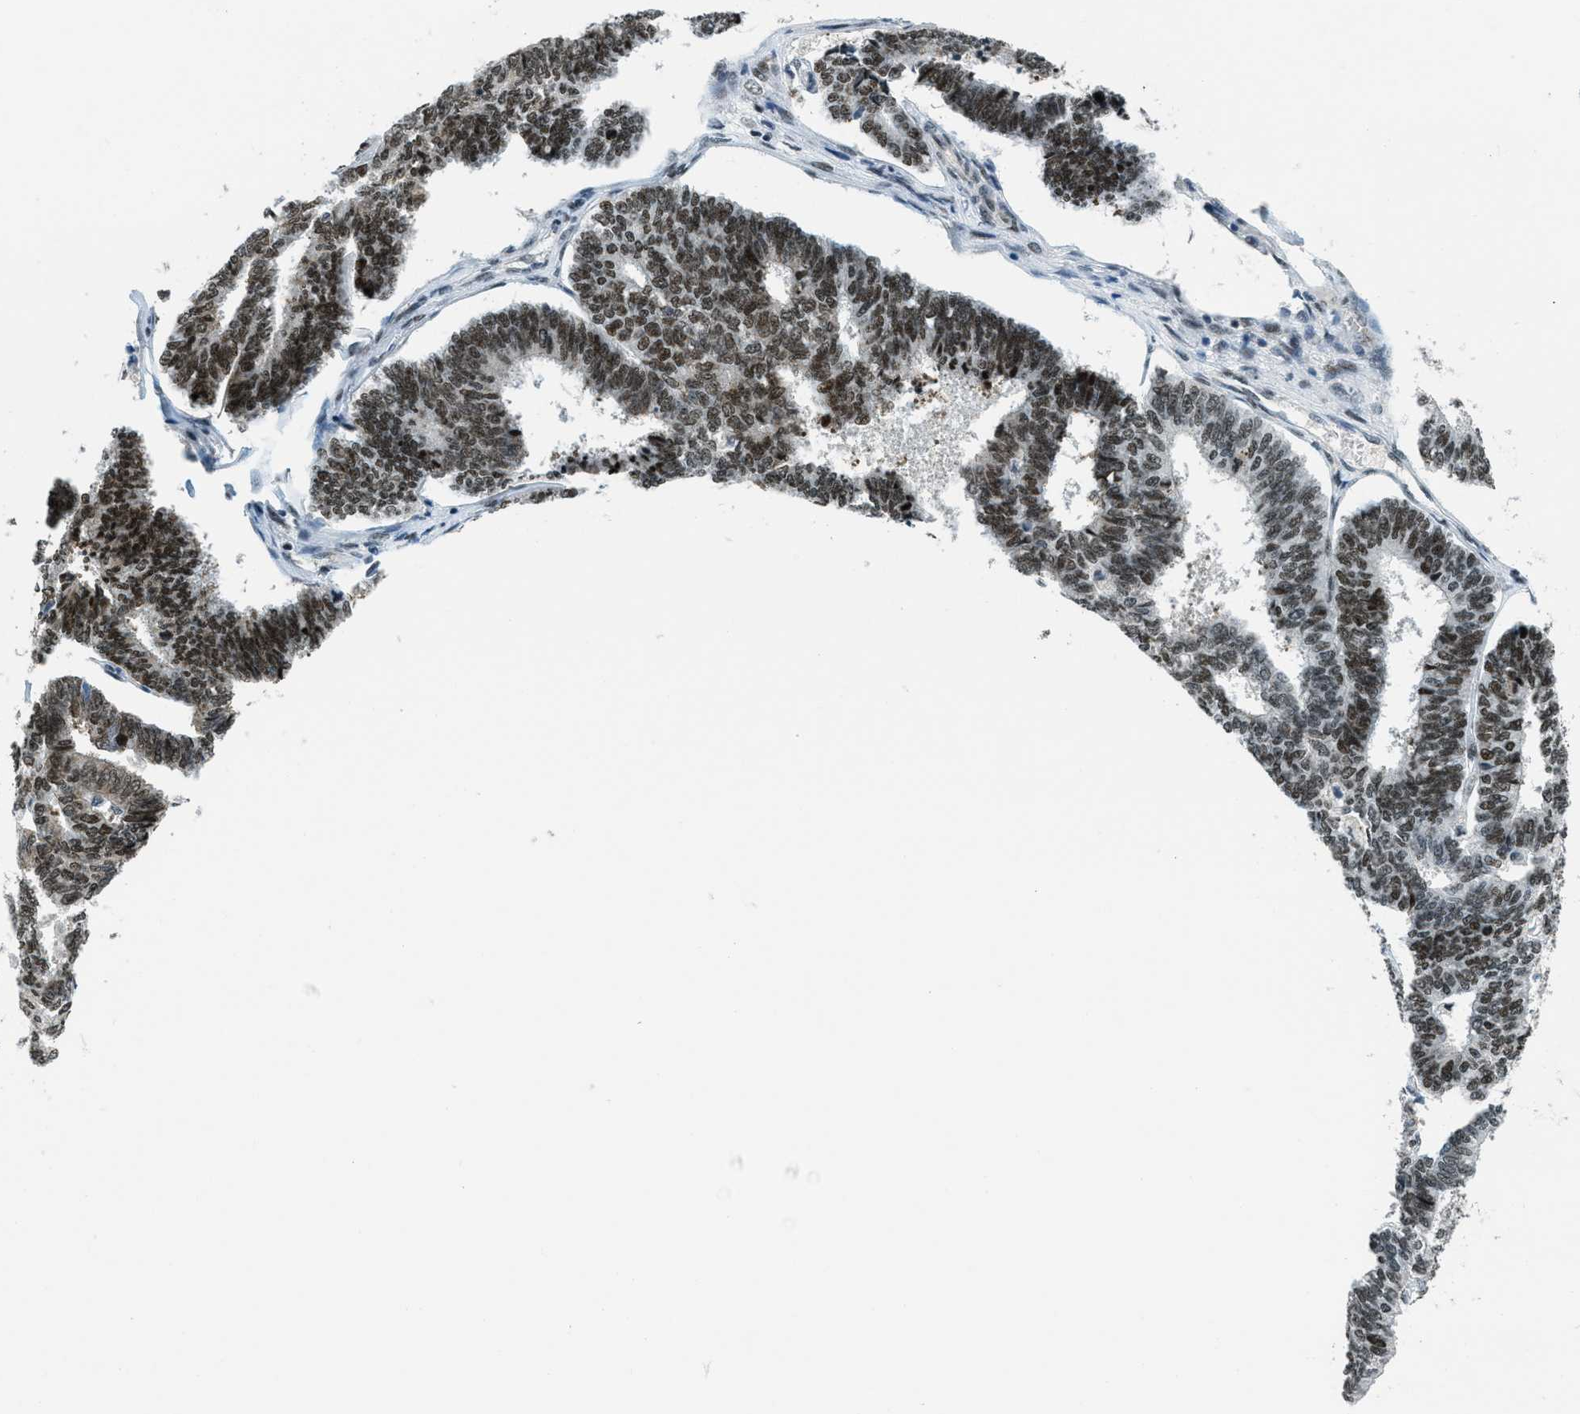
{"staining": {"intensity": "strong", "quantity": ">75%", "location": "nuclear"}, "tissue": "endometrial cancer", "cell_type": "Tumor cells", "image_type": "cancer", "snomed": [{"axis": "morphology", "description": "Adenocarcinoma, NOS"}, {"axis": "topography", "description": "Endometrium"}], "caption": "Immunohistochemistry (IHC) photomicrograph of neoplastic tissue: adenocarcinoma (endometrial) stained using immunohistochemistry displays high levels of strong protein expression localized specifically in the nuclear of tumor cells, appearing as a nuclear brown color.", "gene": "KLF6", "patient": {"sex": "female", "age": 70}}